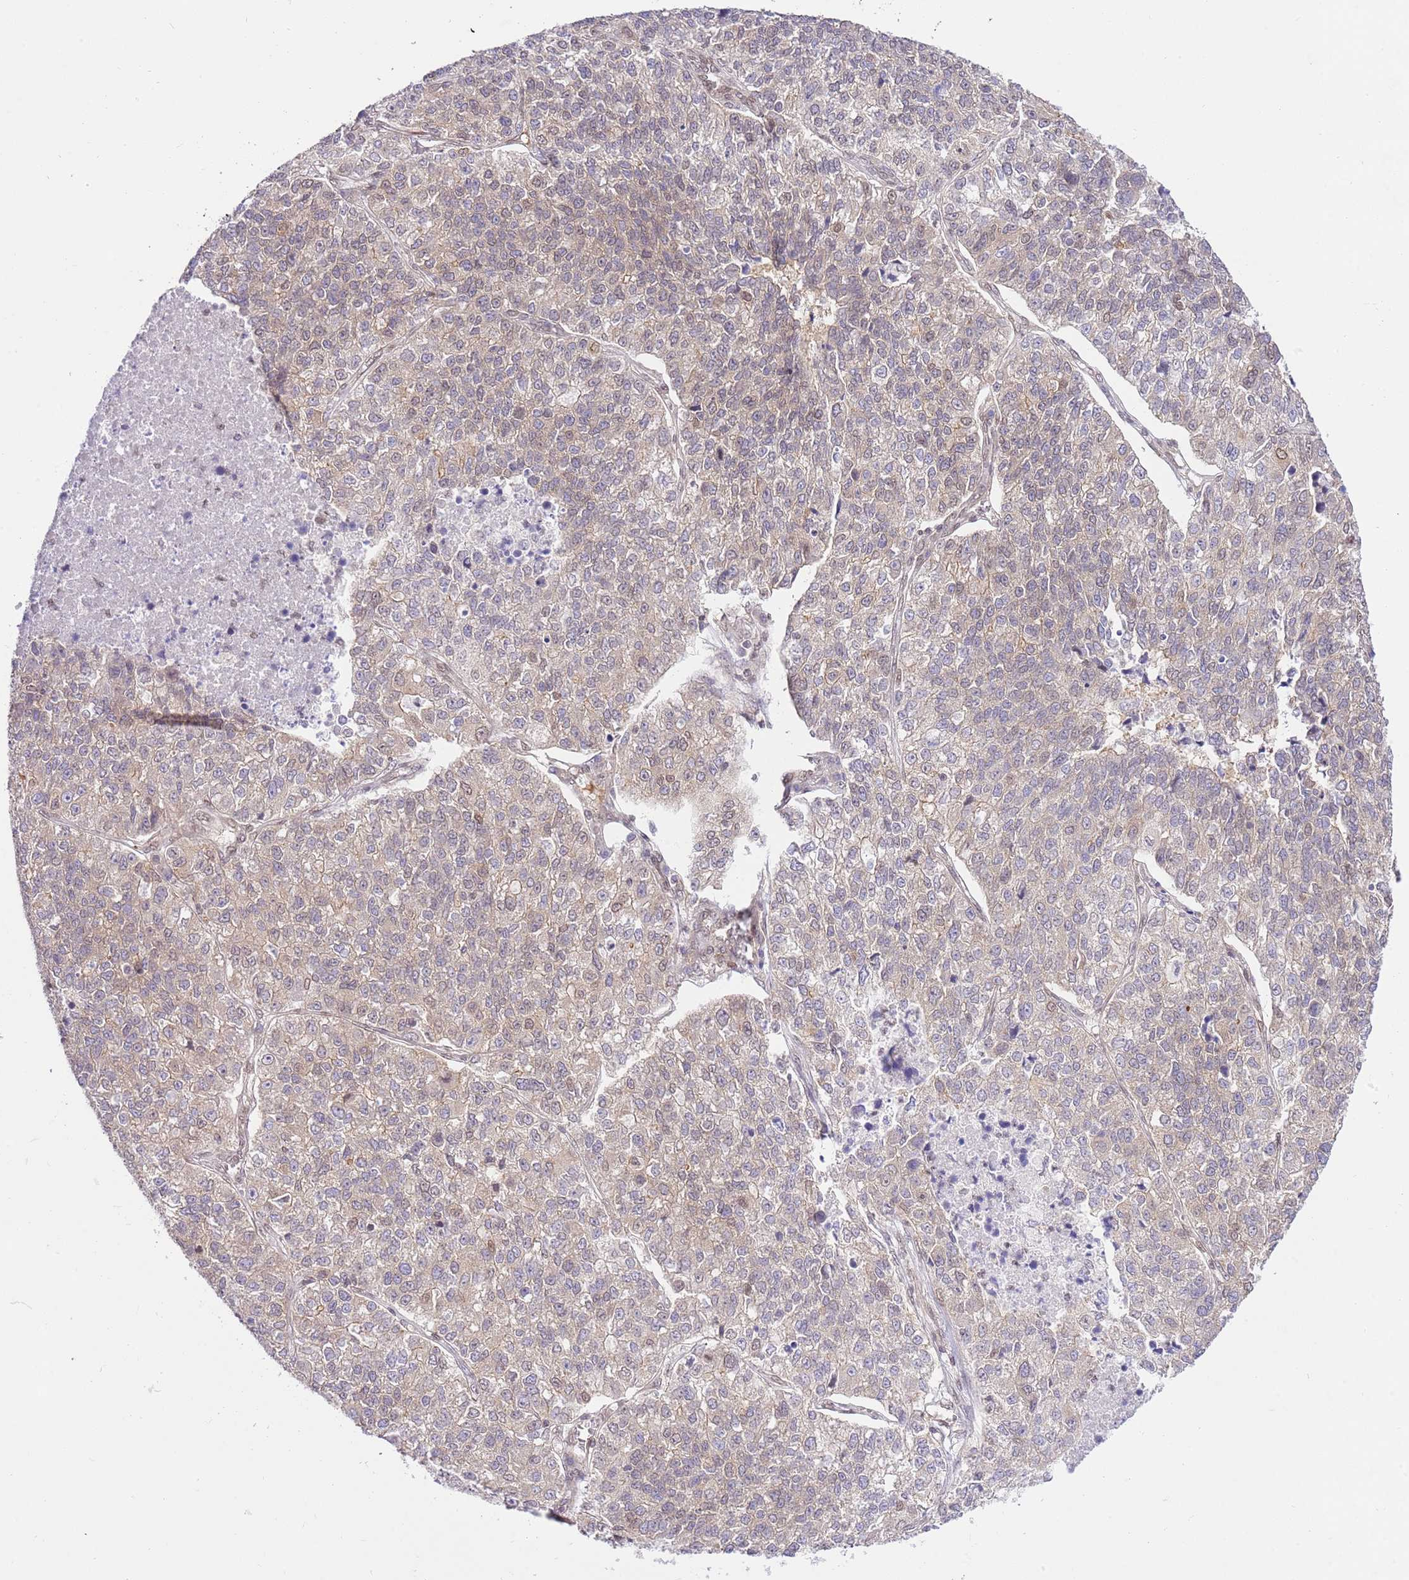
{"staining": {"intensity": "weak", "quantity": "25%-75%", "location": "nuclear"}, "tissue": "lung cancer", "cell_type": "Tumor cells", "image_type": "cancer", "snomed": [{"axis": "morphology", "description": "Adenocarcinoma, NOS"}, {"axis": "topography", "description": "Lung"}], "caption": "The image demonstrates a brown stain indicating the presence of a protein in the nuclear of tumor cells in lung cancer.", "gene": "TRIM37", "patient": {"sex": "male", "age": 49}}